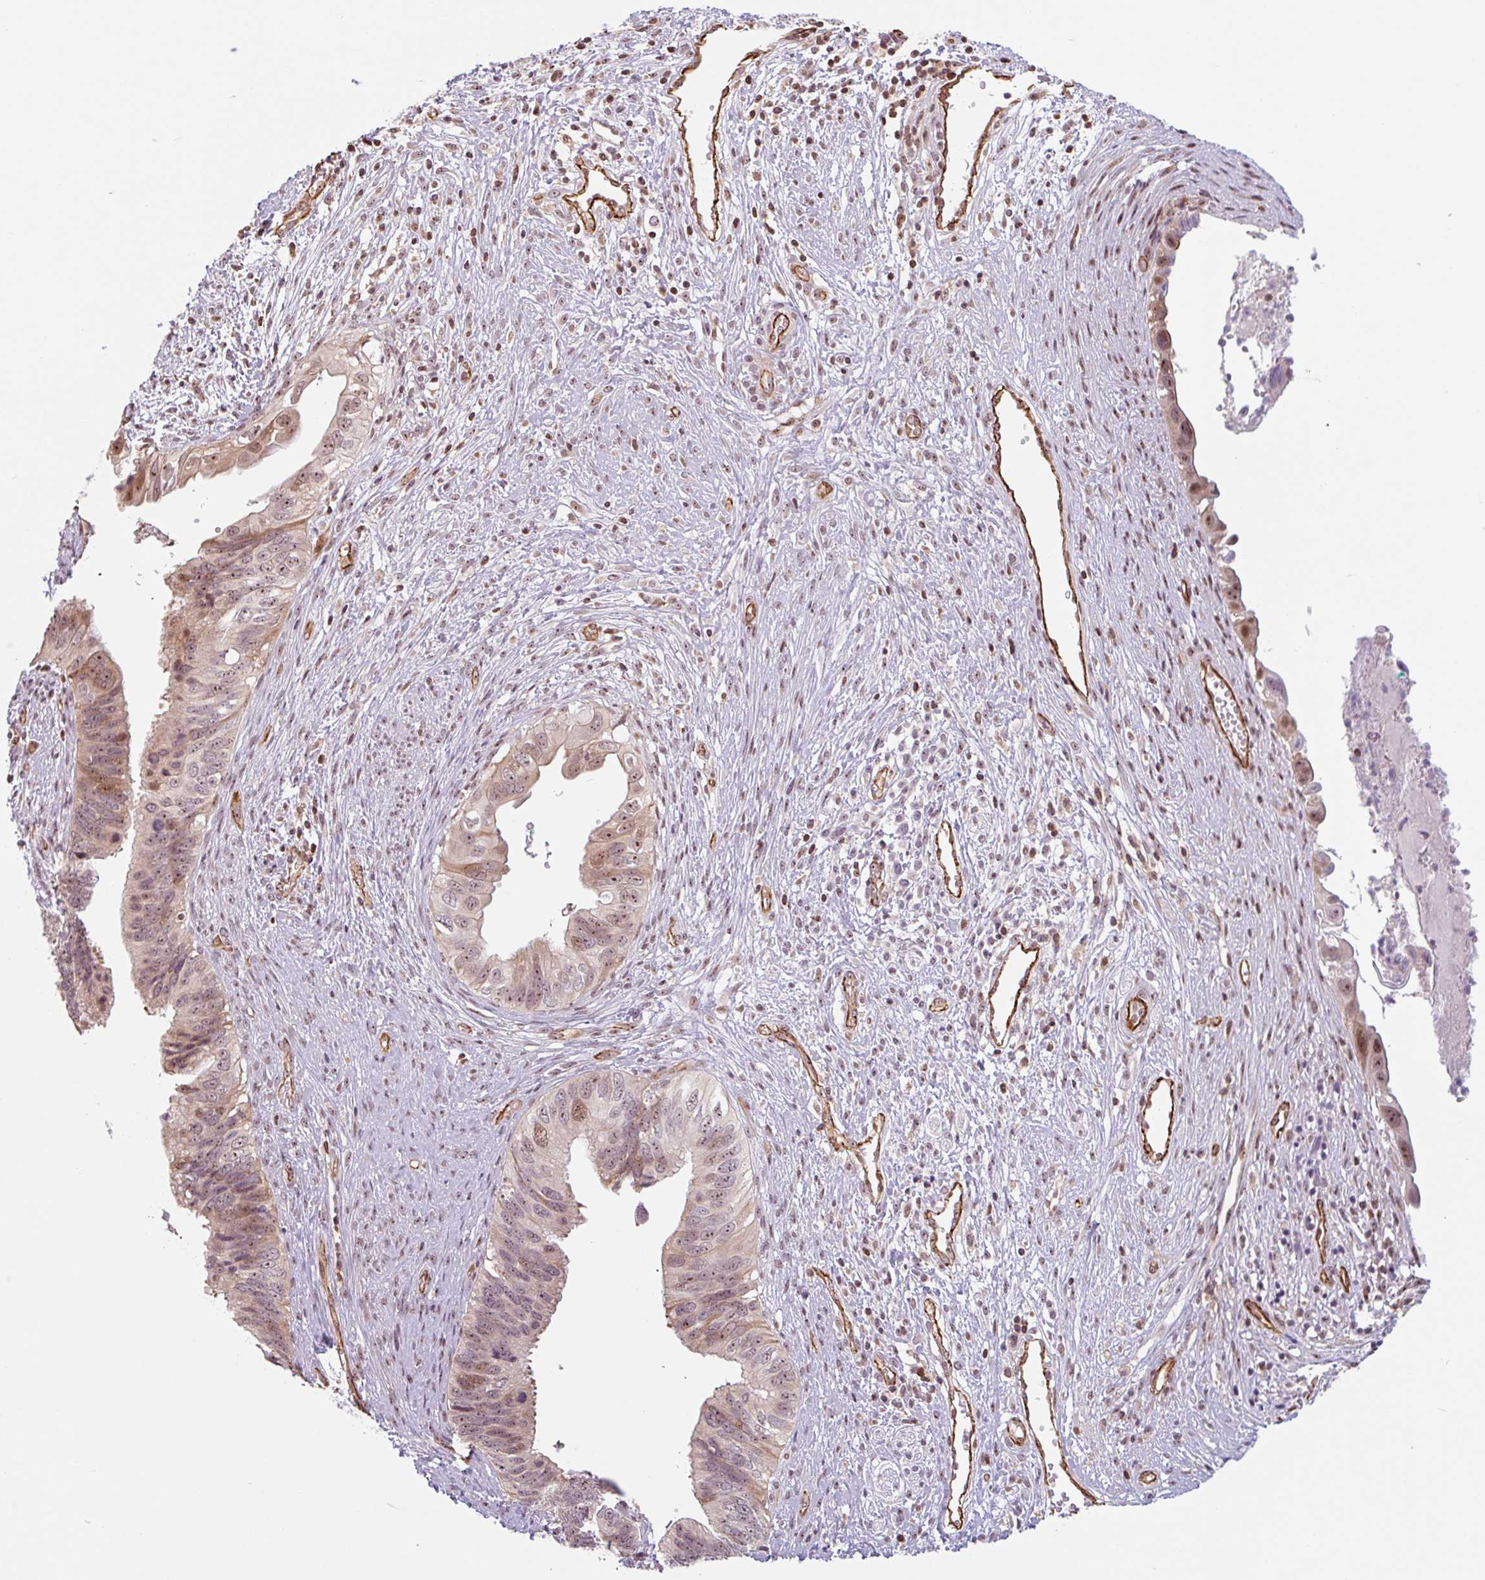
{"staining": {"intensity": "moderate", "quantity": "<25%", "location": "nuclear"}, "tissue": "cervical cancer", "cell_type": "Tumor cells", "image_type": "cancer", "snomed": [{"axis": "morphology", "description": "Adenocarcinoma, NOS"}, {"axis": "topography", "description": "Cervix"}], "caption": "Cervical cancer (adenocarcinoma) was stained to show a protein in brown. There is low levels of moderate nuclear expression in about <25% of tumor cells.", "gene": "ZNF689", "patient": {"sex": "female", "age": 42}}